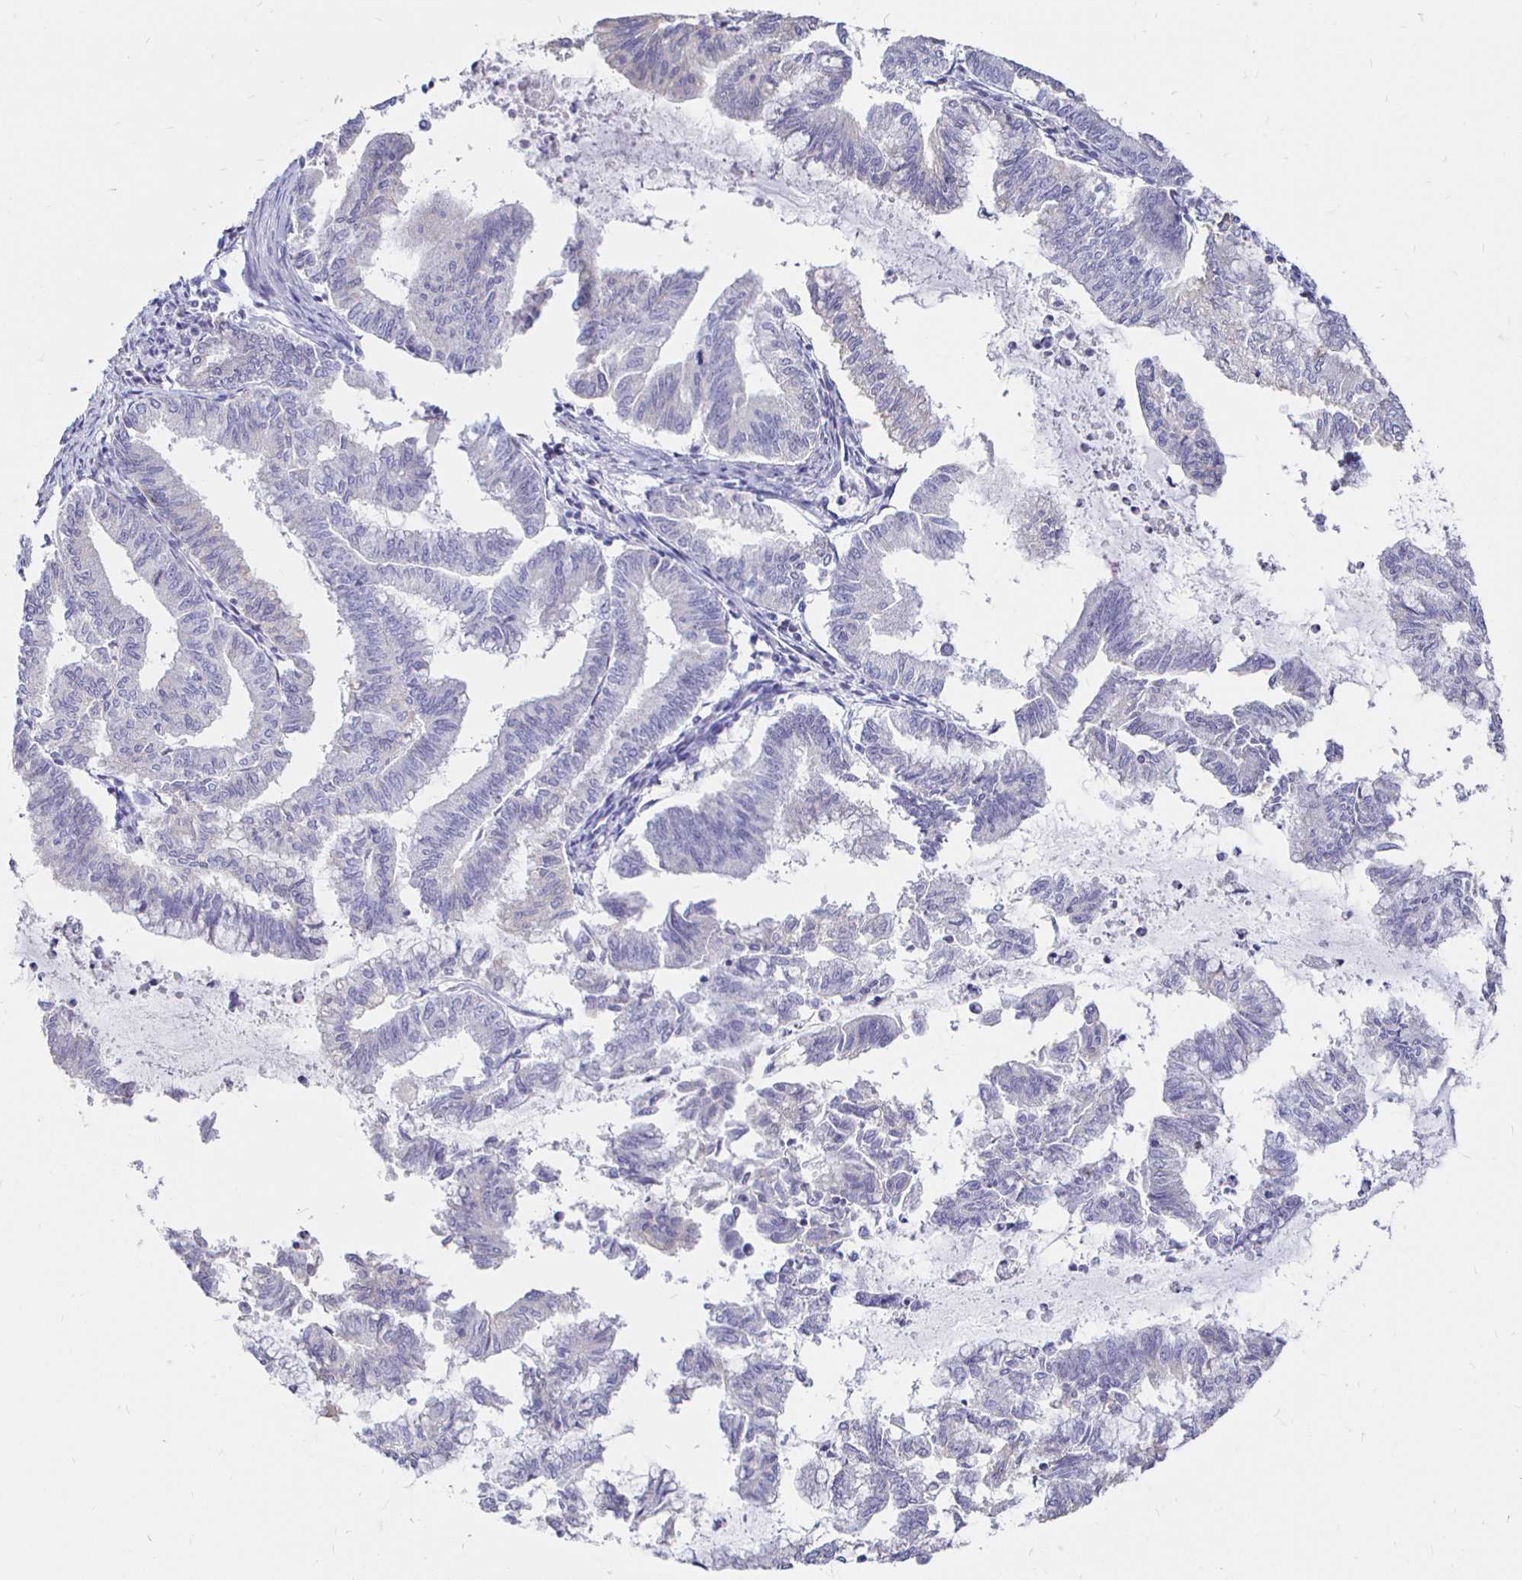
{"staining": {"intensity": "negative", "quantity": "none", "location": "none"}, "tissue": "endometrial cancer", "cell_type": "Tumor cells", "image_type": "cancer", "snomed": [{"axis": "morphology", "description": "Adenocarcinoma, NOS"}, {"axis": "topography", "description": "Endometrium"}], "caption": "IHC of endometrial adenocarcinoma shows no staining in tumor cells. The staining was performed using DAB (3,3'-diaminobenzidine) to visualize the protein expression in brown, while the nuclei were stained in blue with hematoxylin (Magnification: 20x).", "gene": "NECAB1", "patient": {"sex": "female", "age": 79}}